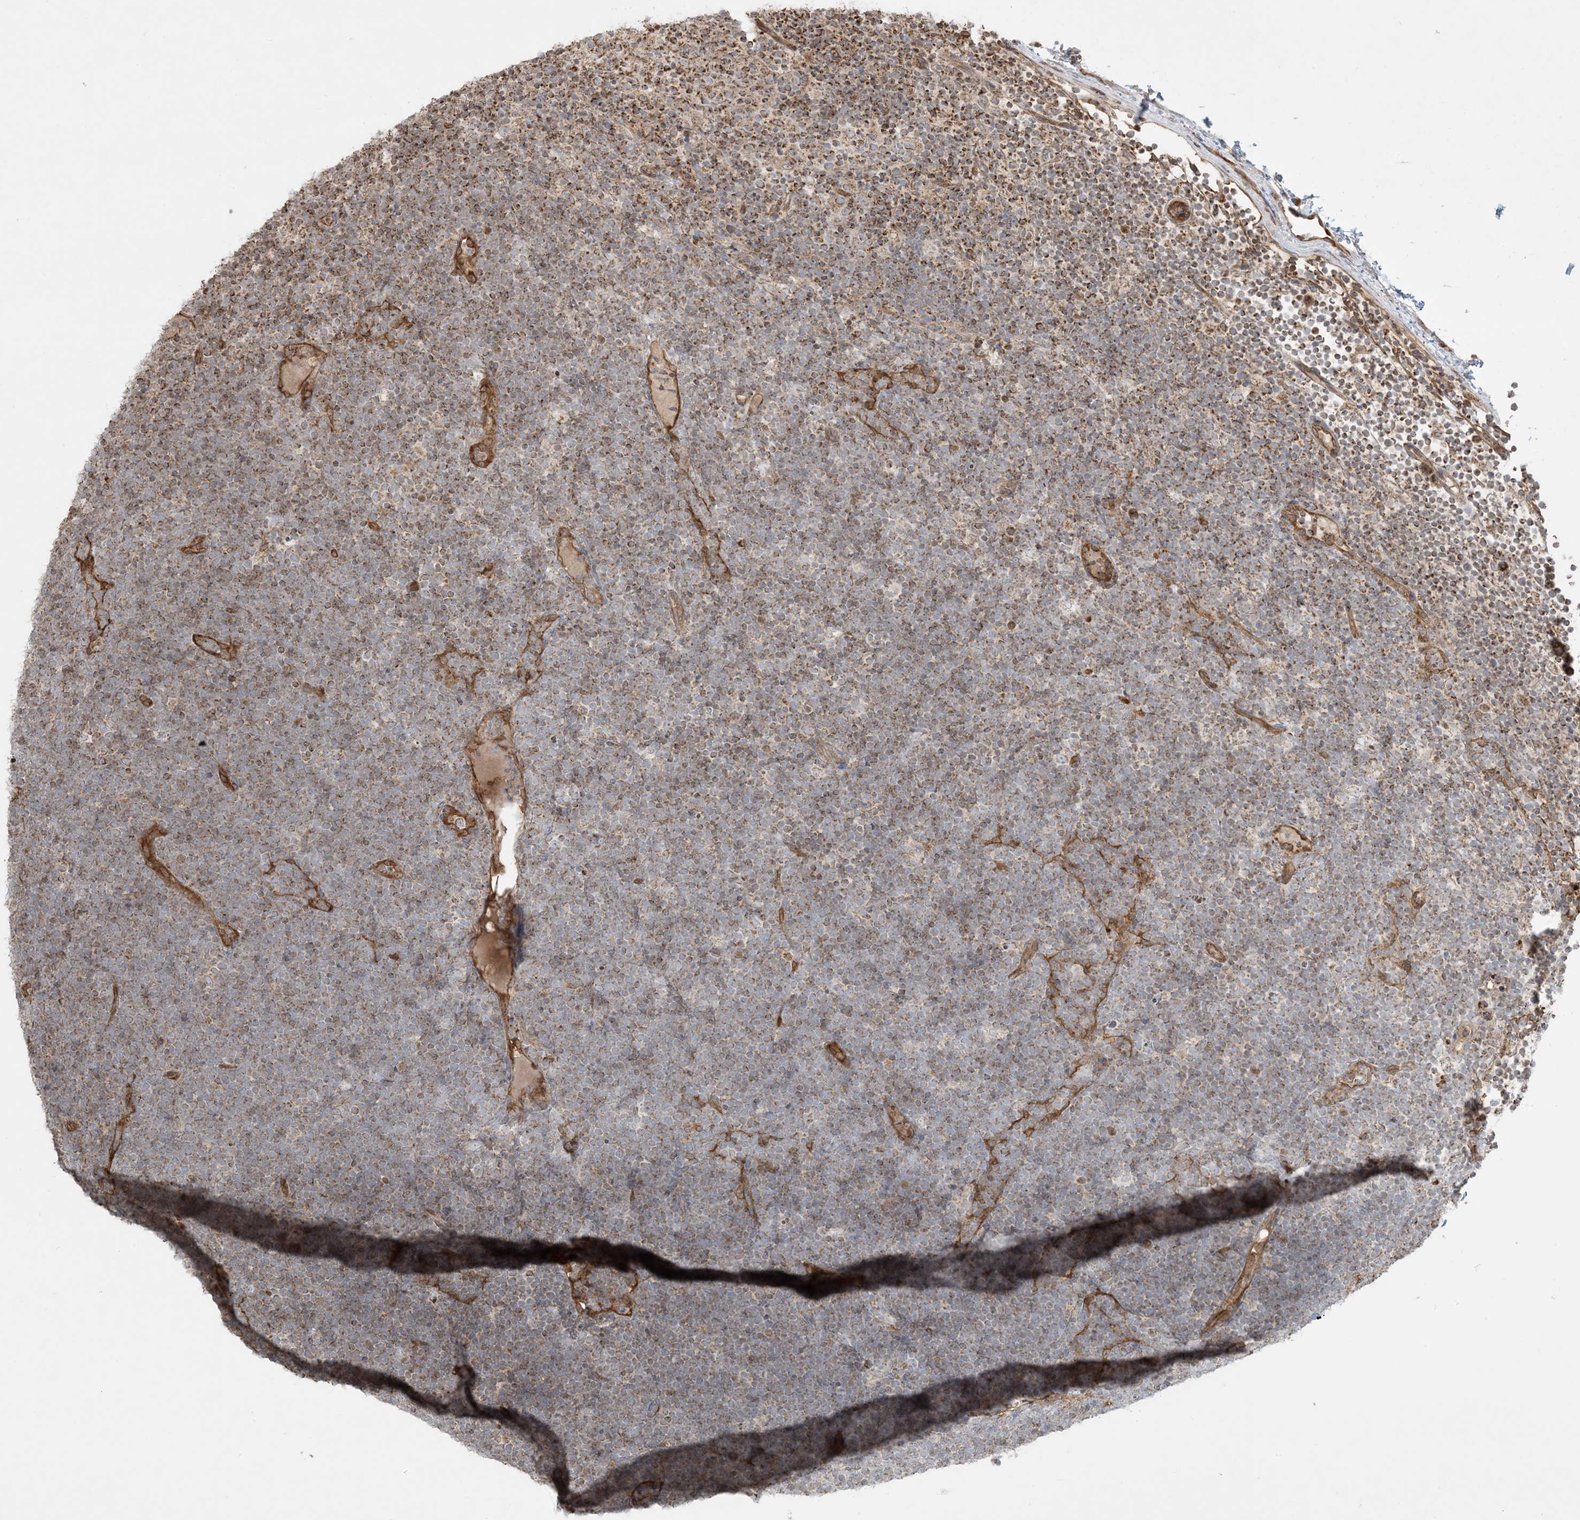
{"staining": {"intensity": "moderate", "quantity": "25%-75%", "location": "cytoplasmic/membranous"}, "tissue": "lymphoma", "cell_type": "Tumor cells", "image_type": "cancer", "snomed": [{"axis": "morphology", "description": "Malignant lymphoma, non-Hodgkin's type, High grade"}, {"axis": "topography", "description": "Lymph node"}], "caption": "A medium amount of moderate cytoplasmic/membranous positivity is appreciated in about 25%-75% of tumor cells in malignant lymphoma, non-Hodgkin's type (high-grade) tissue. (IHC, brightfield microscopy, high magnification).", "gene": "PPM1F", "patient": {"sex": "male", "age": 13}}